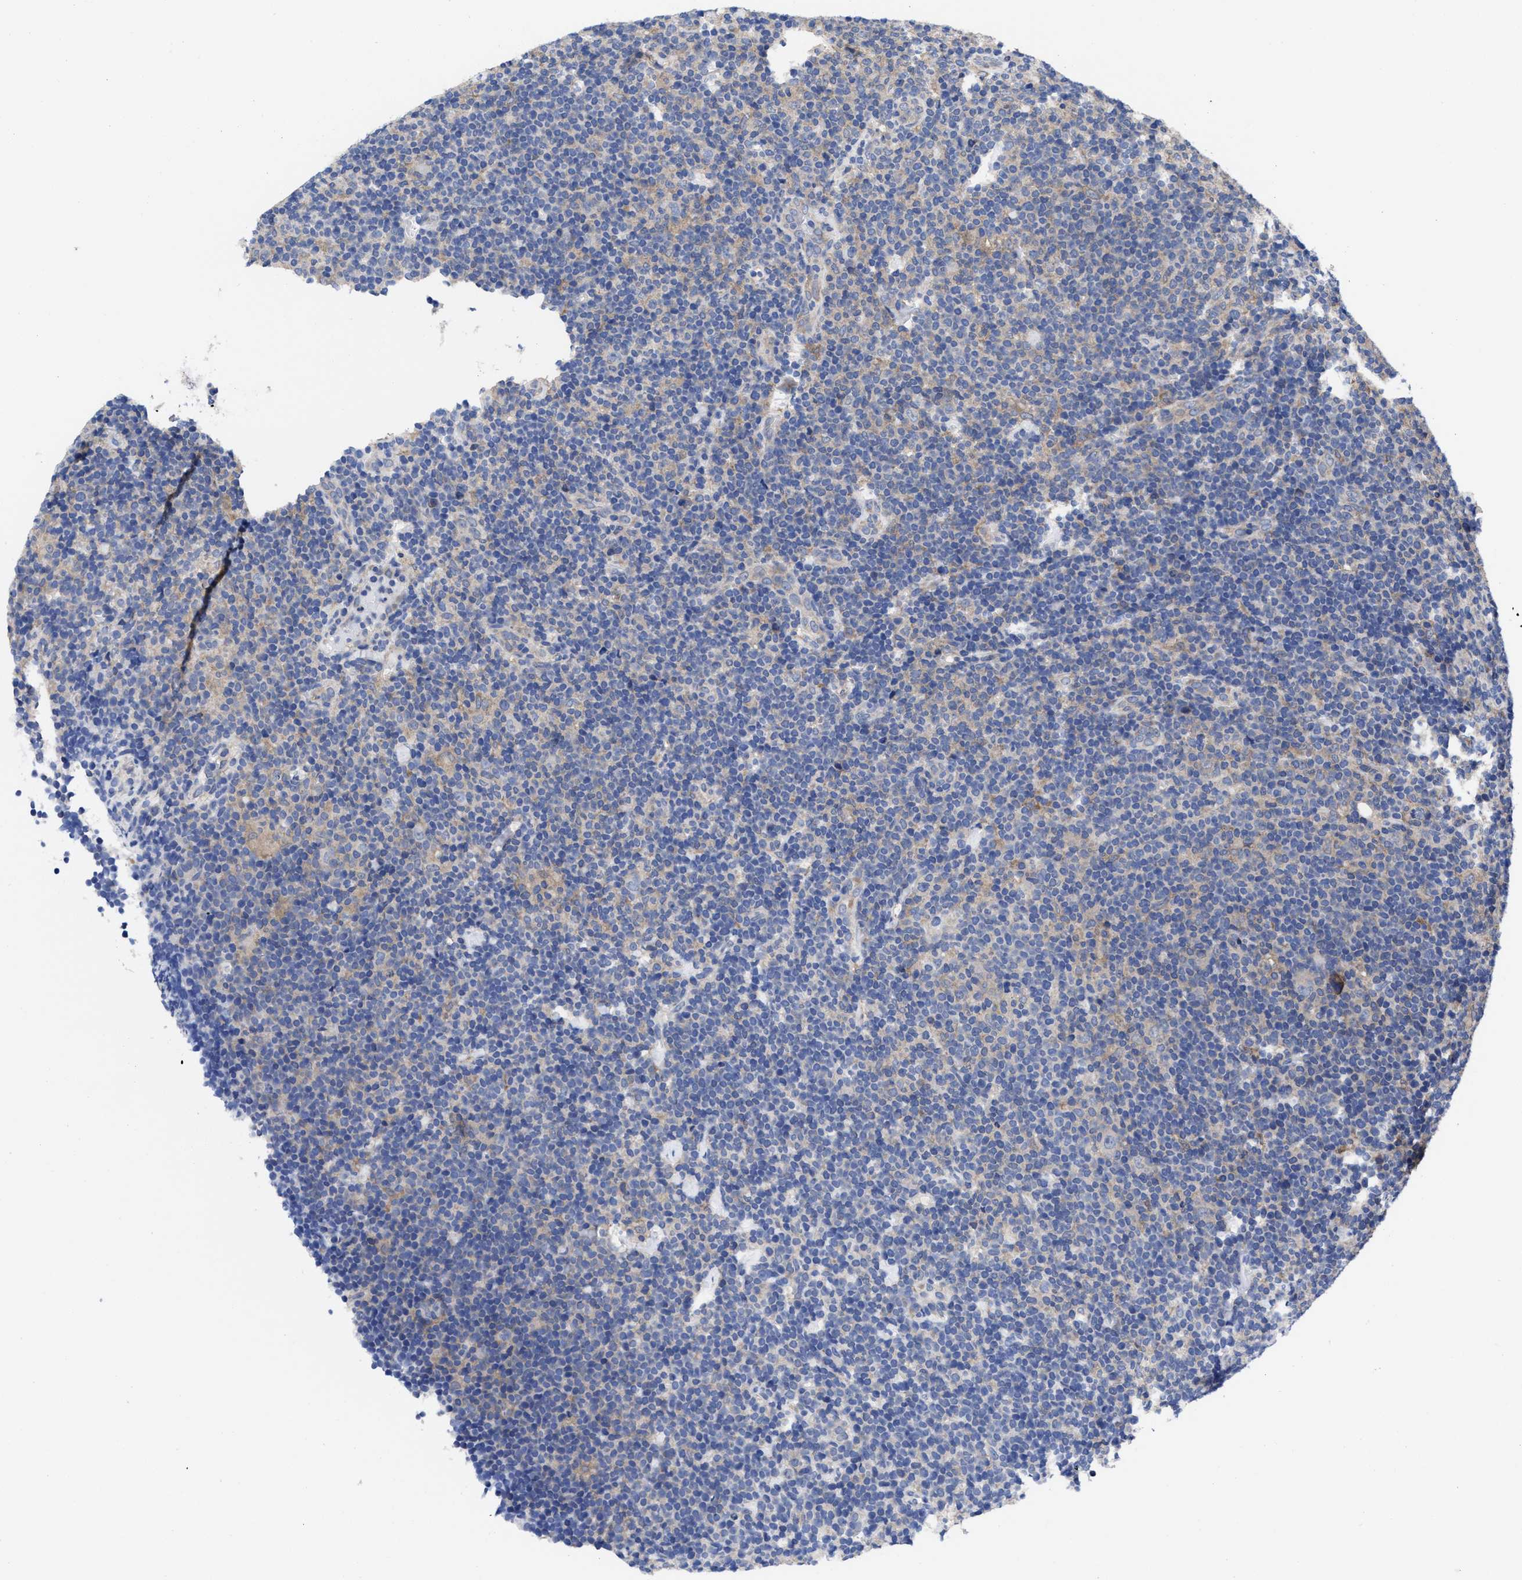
{"staining": {"intensity": "weak", "quantity": "<25%", "location": "cytoplasmic/membranous"}, "tissue": "lymphoma", "cell_type": "Tumor cells", "image_type": "cancer", "snomed": [{"axis": "morphology", "description": "Hodgkin's disease, NOS"}, {"axis": "topography", "description": "Lymph node"}], "caption": "Tumor cells are negative for protein expression in human lymphoma. (DAB immunohistochemistry (IHC) with hematoxylin counter stain).", "gene": "TXNDC17", "patient": {"sex": "female", "age": 57}}